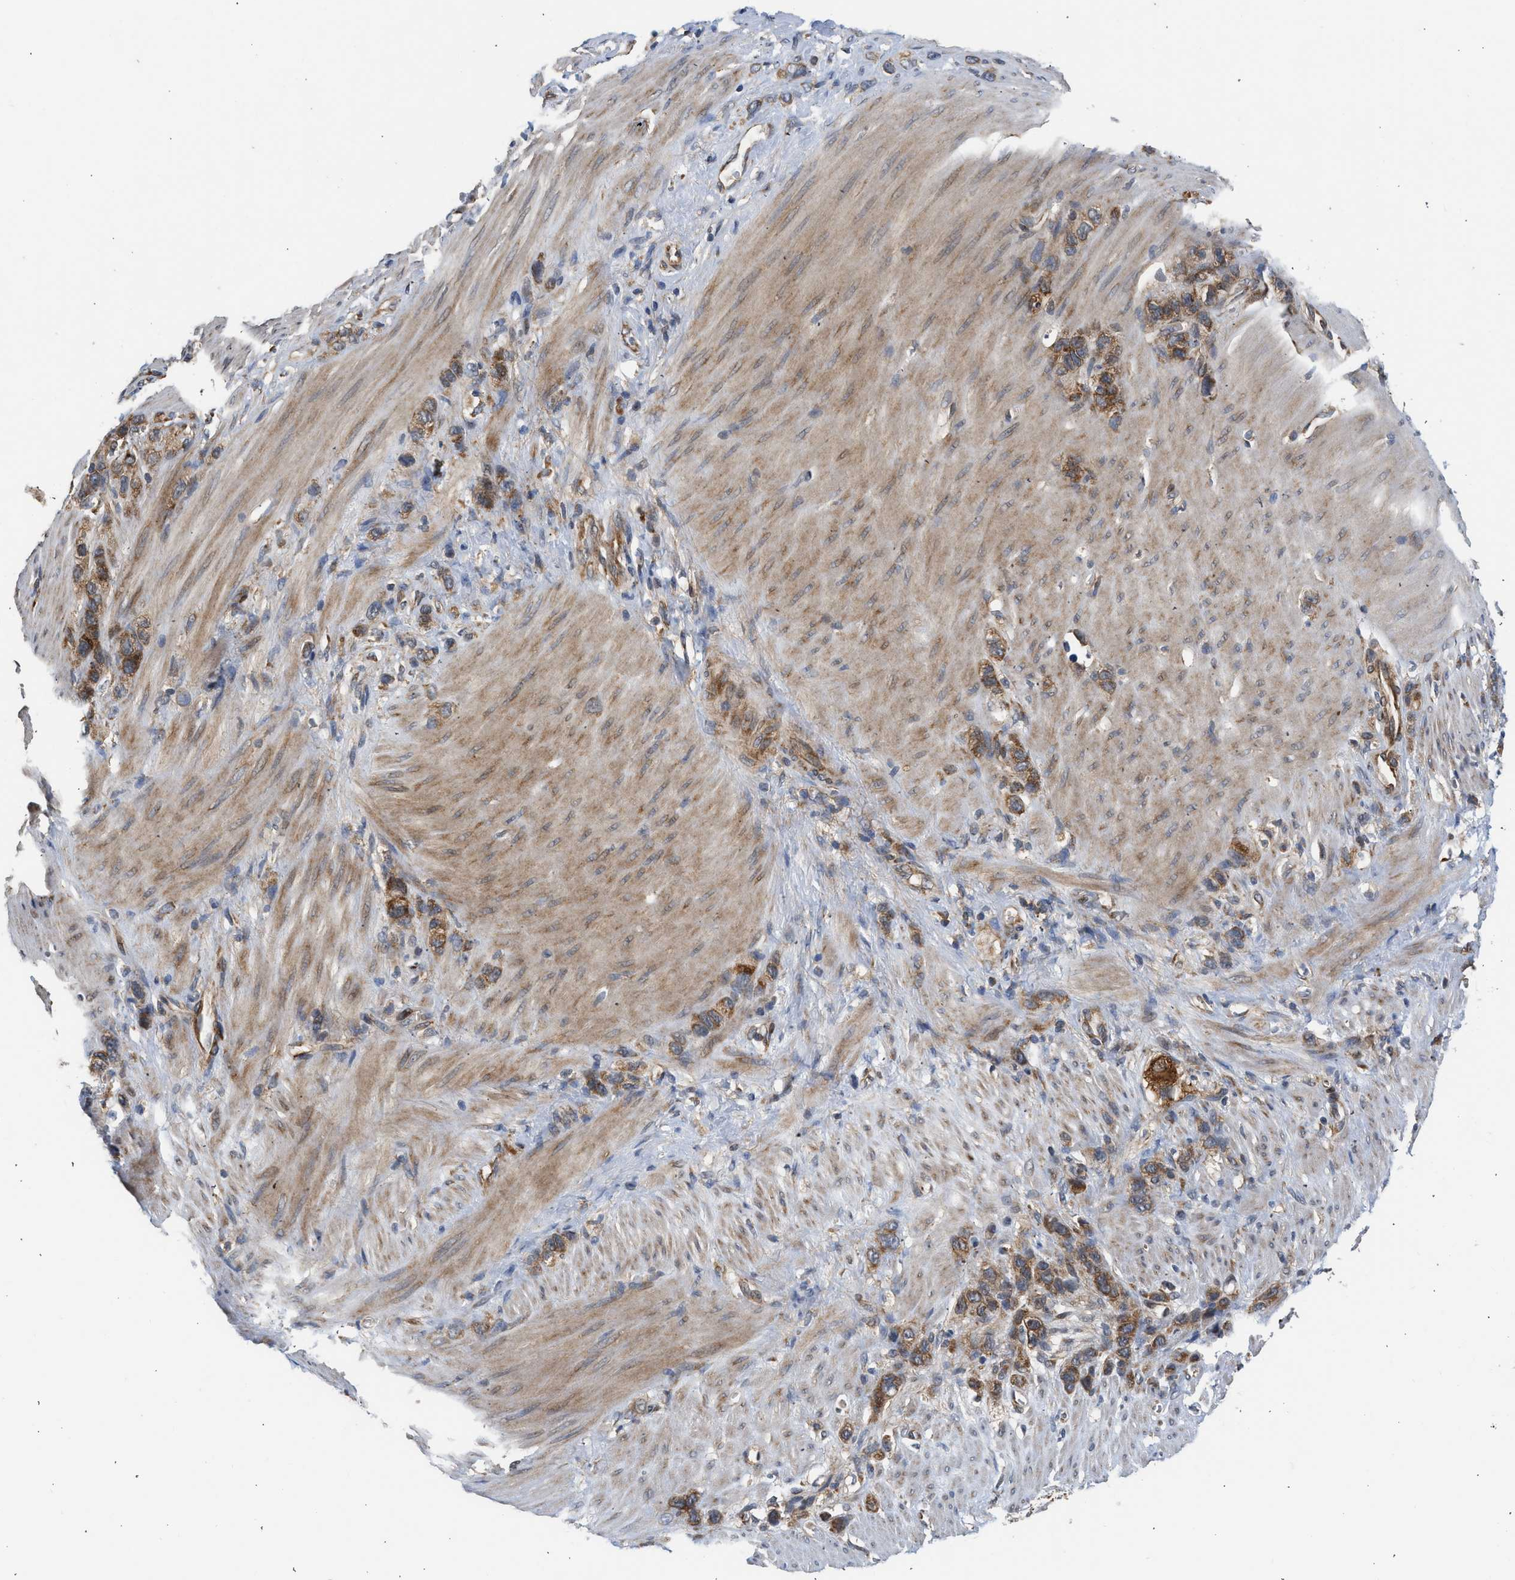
{"staining": {"intensity": "moderate", "quantity": ">75%", "location": "cytoplasmic/membranous"}, "tissue": "stomach cancer", "cell_type": "Tumor cells", "image_type": "cancer", "snomed": [{"axis": "morphology", "description": "Adenocarcinoma, NOS"}, {"axis": "morphology", "description": "Adenocarcinoma, High grade"}, {"axis": "topography", "description": "Stomach, upper"}, {"axis": "topography", "description": "Stomach, lower"}], "caption": "Immunohistochemistry (IHC) of human adenocarcinoma (stomach) demonstrates medium levels of moderate cytoplasmic/membranous positivity in approximately >75% of tumor cells. The staining is performed using DAB (3,3'-diaminobenzidine) brown chromogen to label protein expression. The nuclei are counter-stained blue using hematoxylin.", "gene": "POLG2", "patient": {"sex": "female", "age": 65}}